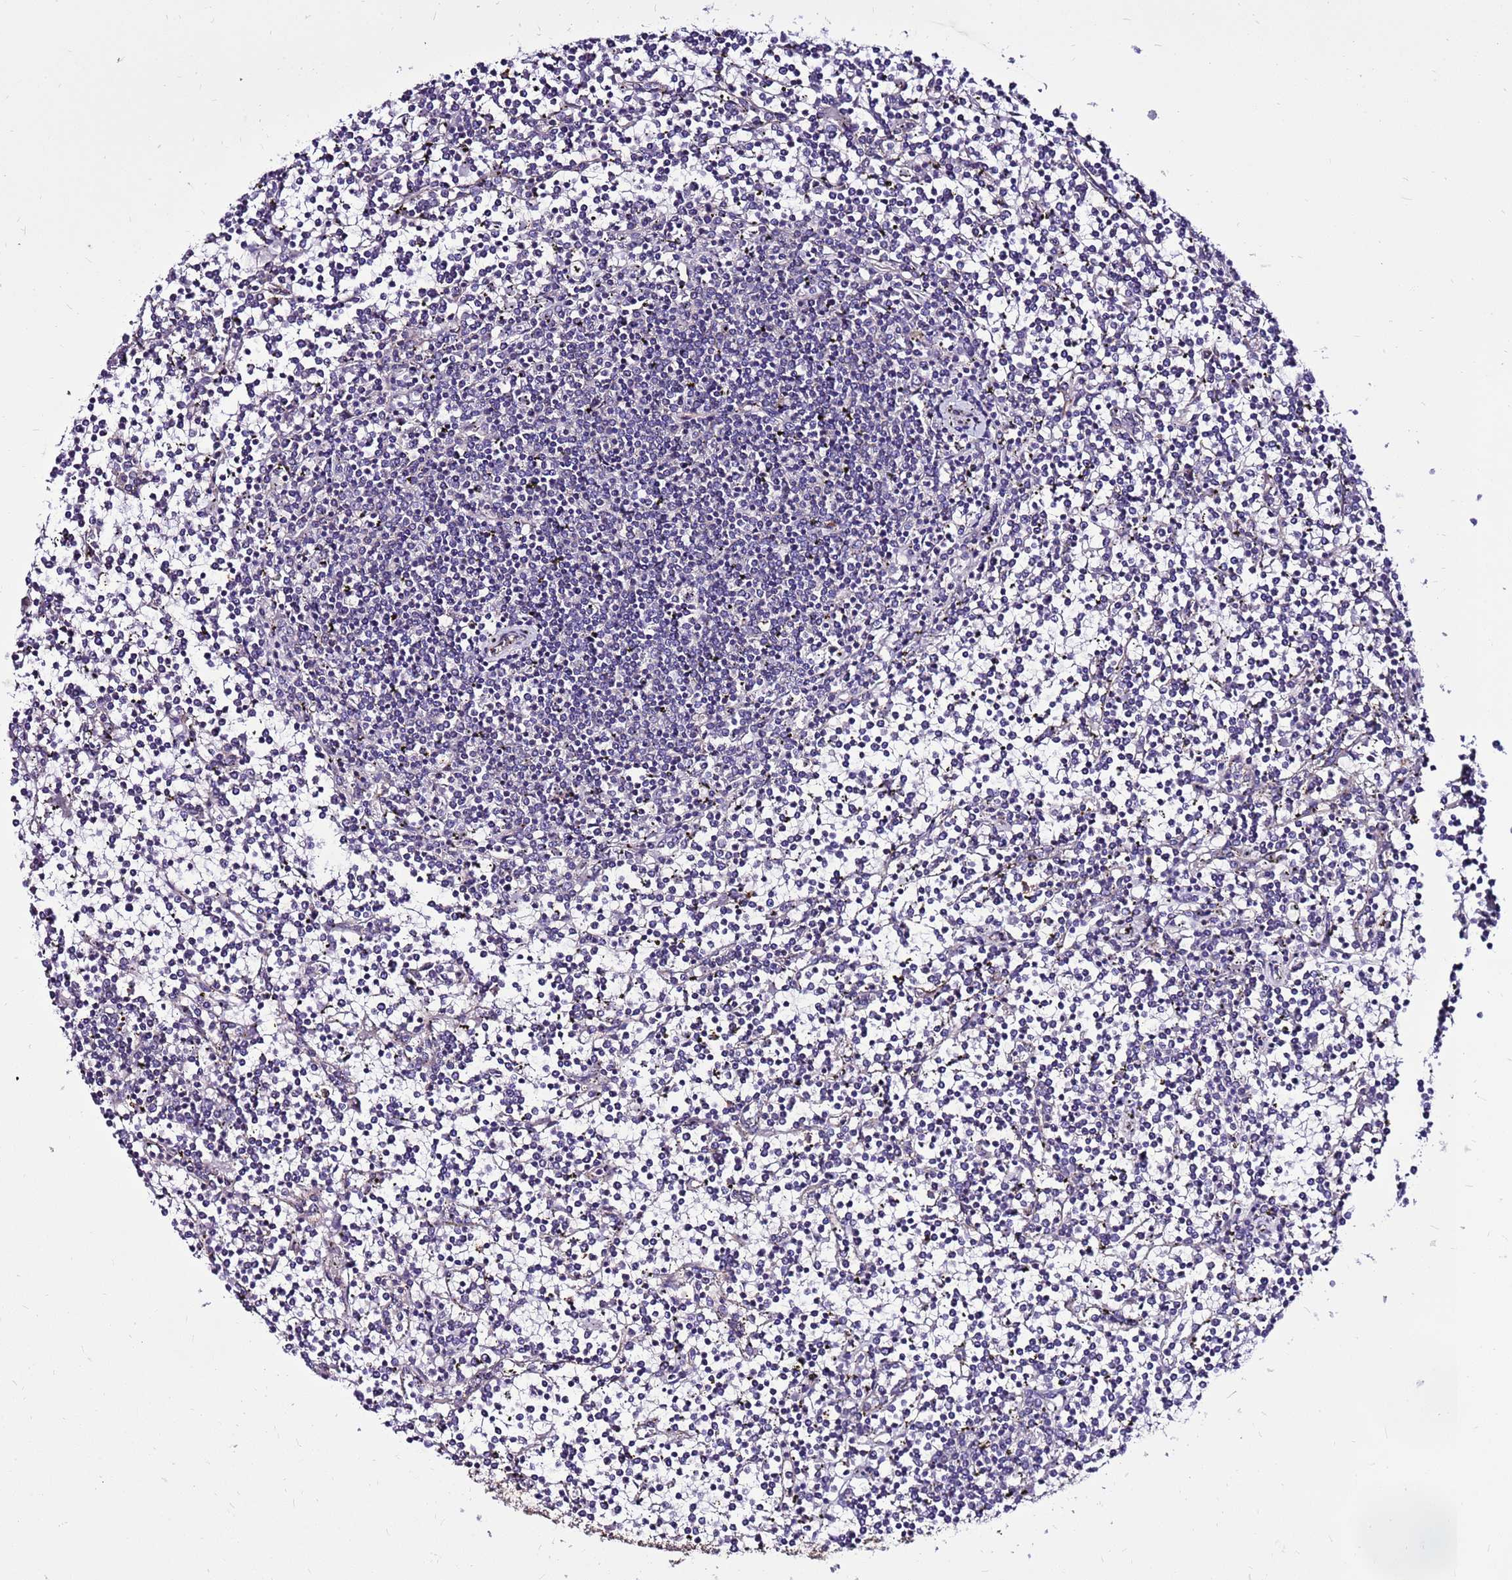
{"staining": {"intensity": "negative", "quantity": "none", "location": "none"}, "tissue": "lymphoma", "cell_type": "Tumor cells", "image_type": "cancer", "snomed": [{"axis": "morphology", "description": "Malignant lymphoma, non-Hodgkin's type, Low grade"}, {"axis": "topography", "description": "Spleen"}], "caption": "An immunohistochemistry histopathology image of lymphoma is shown. There is no staining in tumor cells of lymphoma.", "gene": "EI24", "patient": {"sex": "female", "age": 19}}